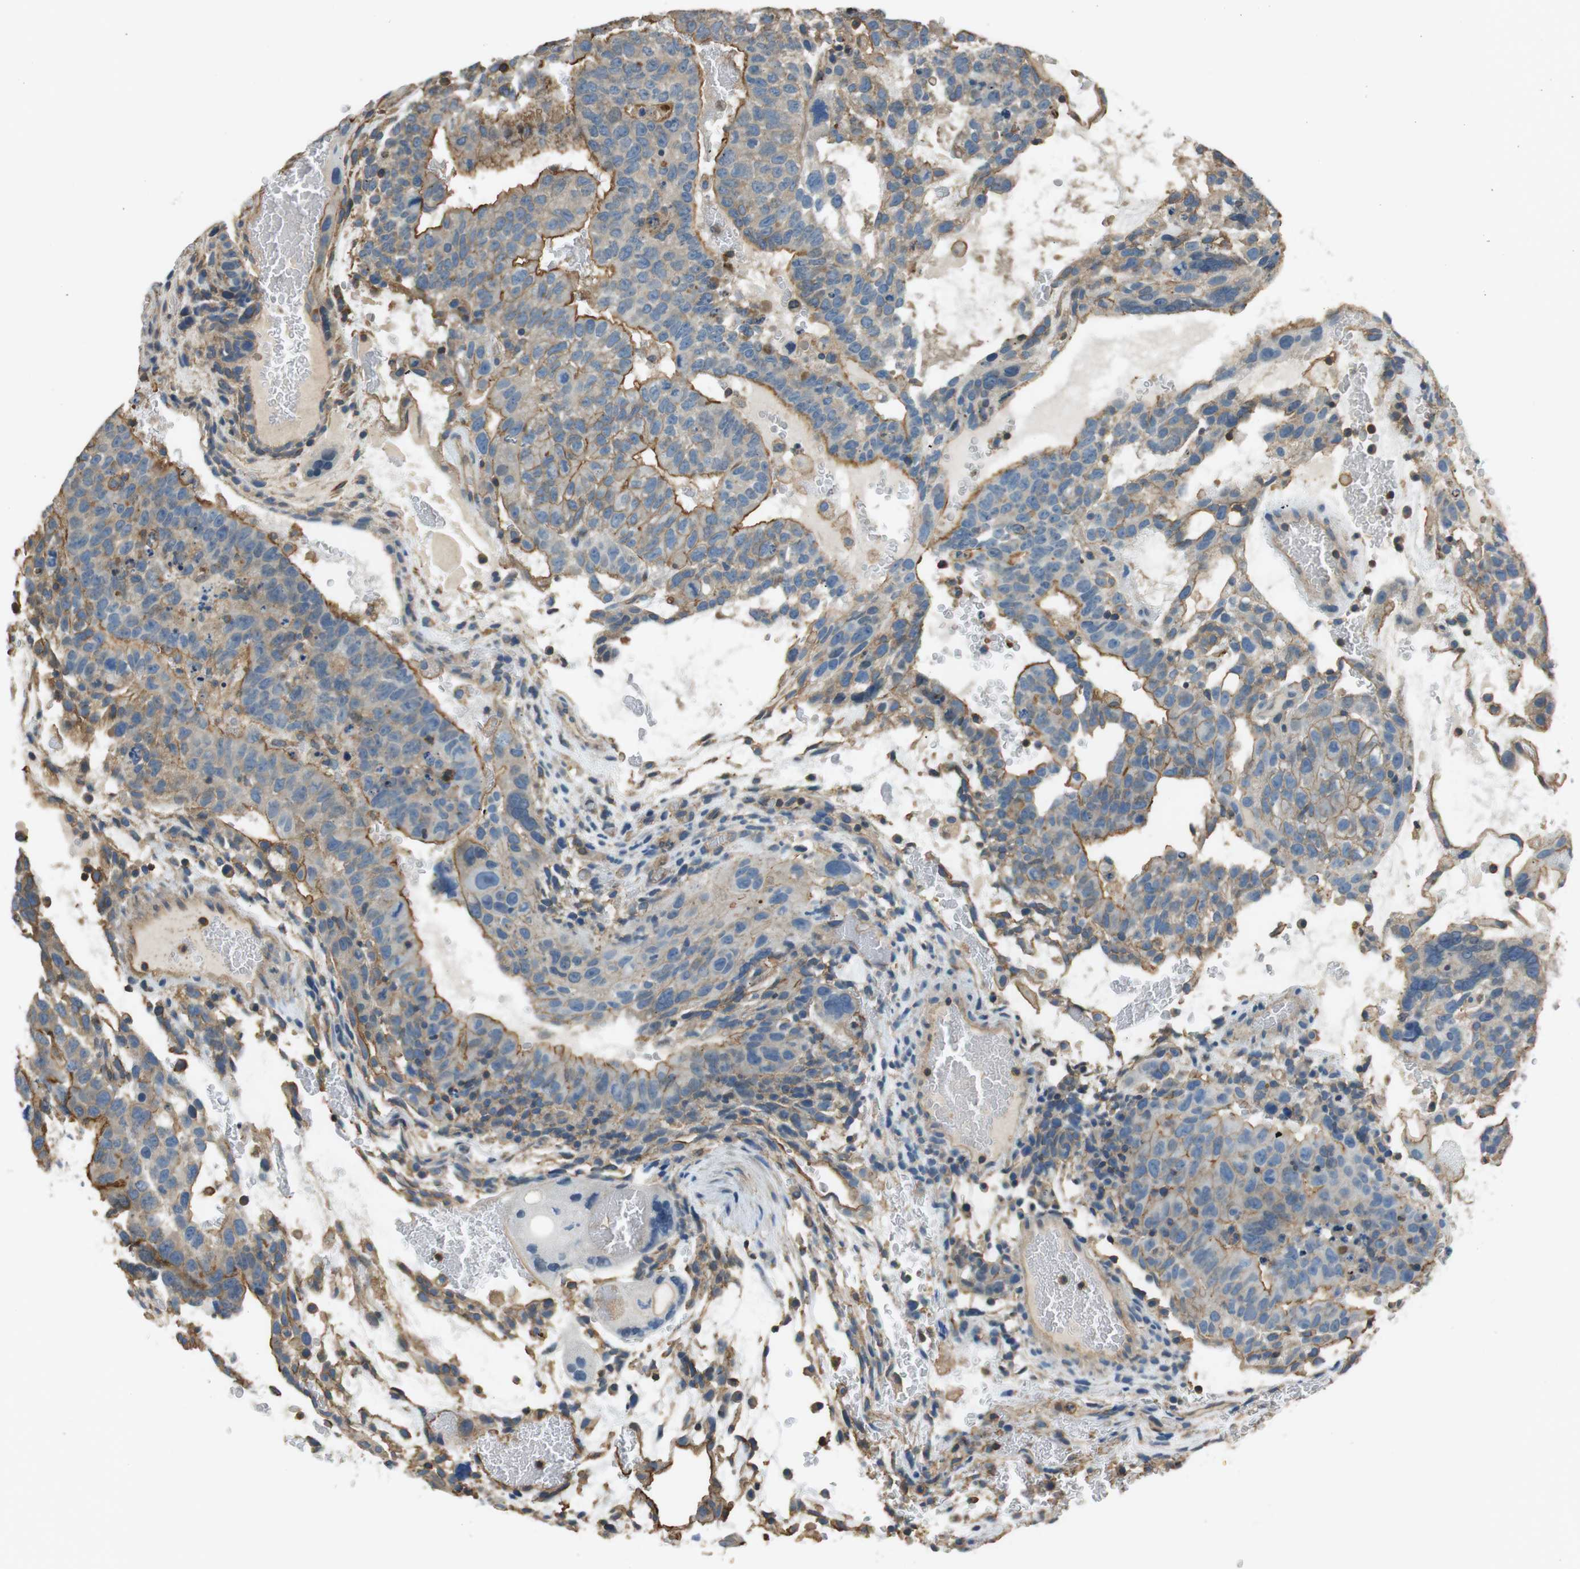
{"staining": {"intensity": "moderate", "quantity": ">75%", "location": "cytoplasmic/membranous"}, "tissue": "testis cancer", "cell_type": "Tumor cells", "image_type": "cancer", "snomed": [{"axis": "morphology", "description": "Seminoma, NOS"}, {"axis": "morphology", "description": "Carcinoma, Embryonal, NOS"}, {"axis": "topography", "description": "Testis"}], "caption": "Immunohistochemical staining of human testis cancer (seminoma) demonstrates medium levels of moderate cytoplasmic/membranous protein positivity in about >75% of tumor cells.", "gene": "FCAR", "patient": {"sex": "male", "age": 52}}